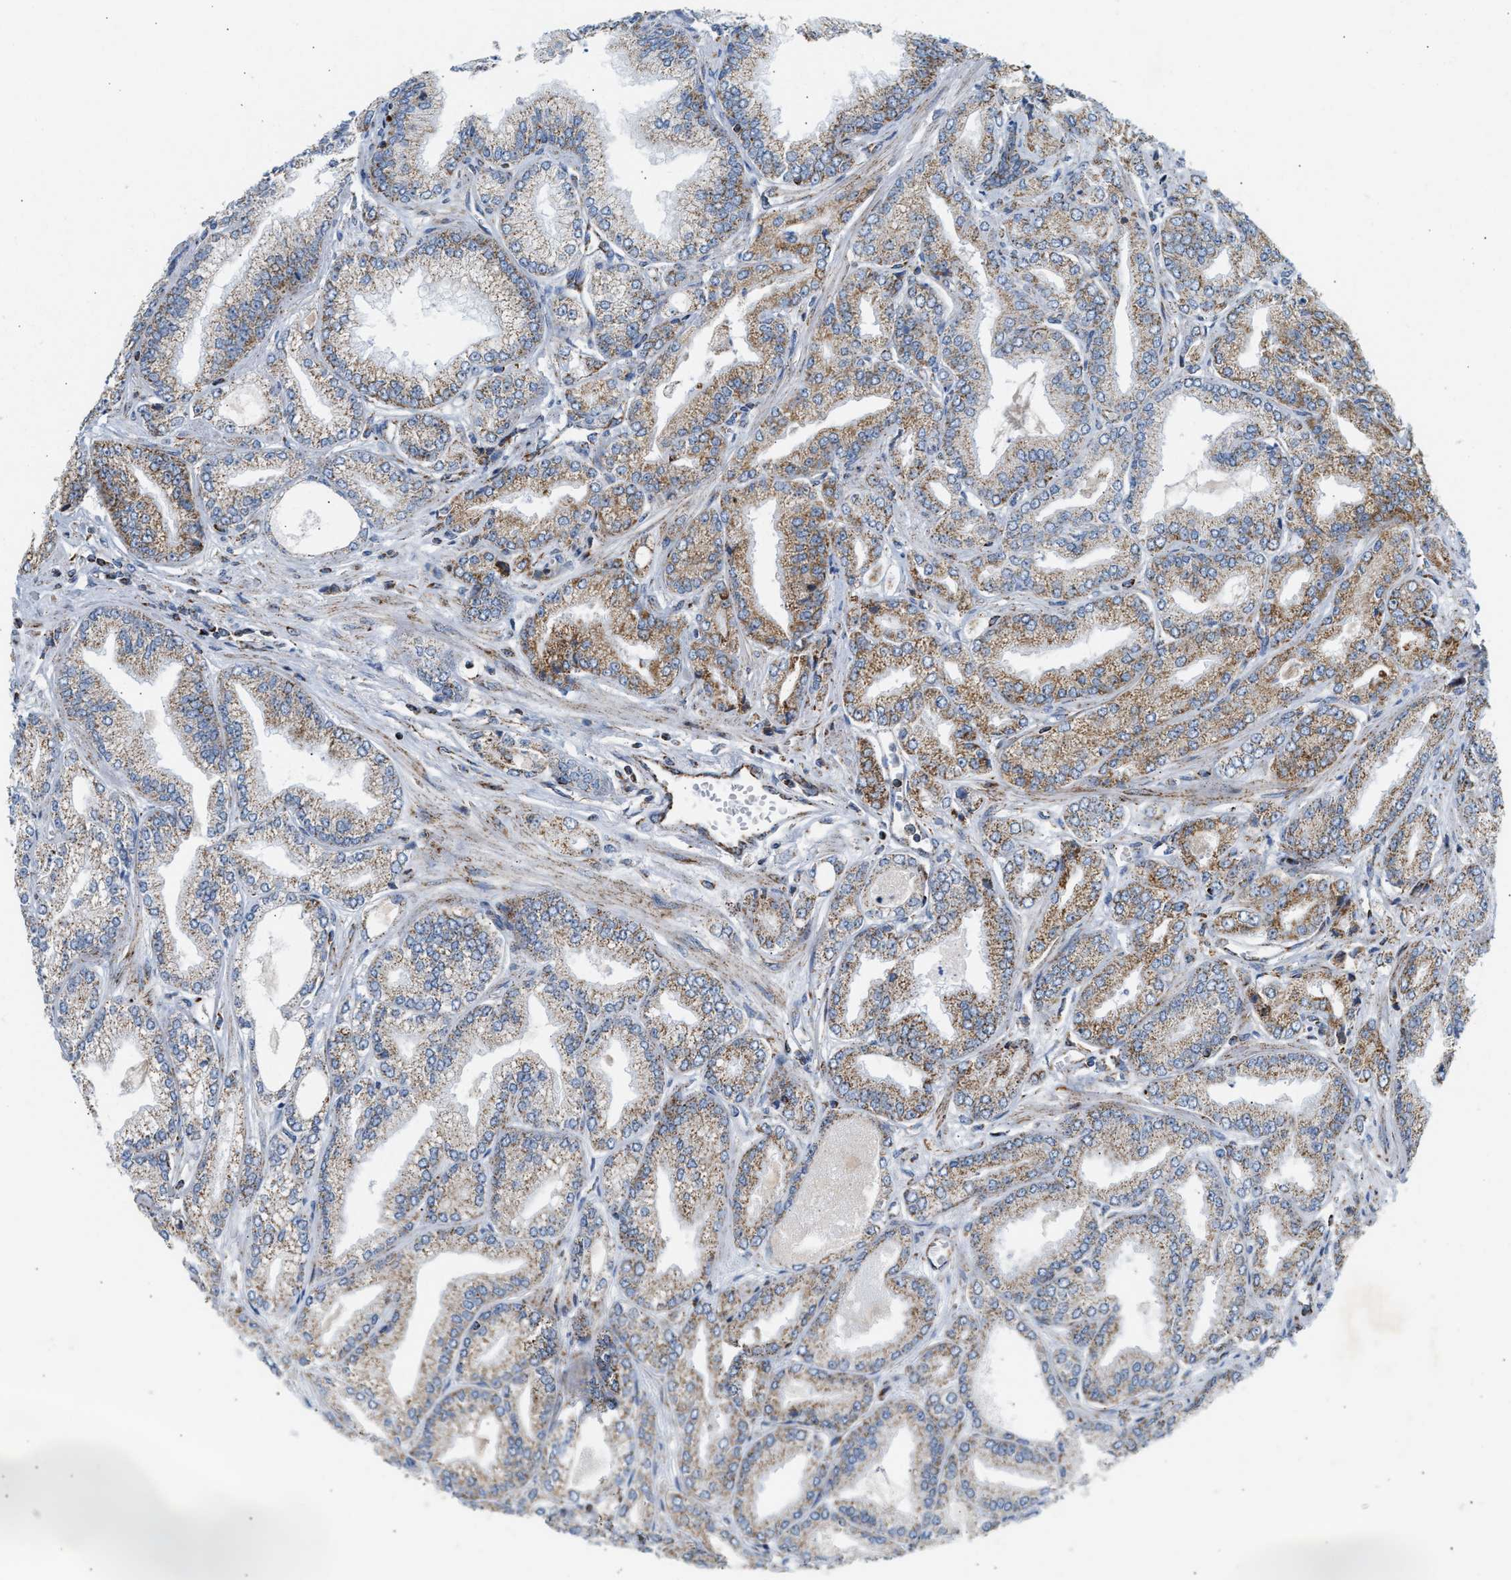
{"staining": {"intensity": "moderate", "quantity": "25%-75%", "location": "cytoplasmic/membranous"}, "tissue": "prostate cancer", "cell_type": "Tumor cells", "image_type": "cancer", "snomed": [{"axis": "morphology", "description": "Adenocarcinoma, Low grade"}, {"axis": "topography", "description": "Prostate"}], "caption": "The photomicrograph displays staining of low-grade adenocarcinoma (prostate), revealing moderate cytoplasmic/membranous protein staining (brown color) within tumor cells.", "gene": "OGDH", "patient": {"sex": "male", "age": 52}}